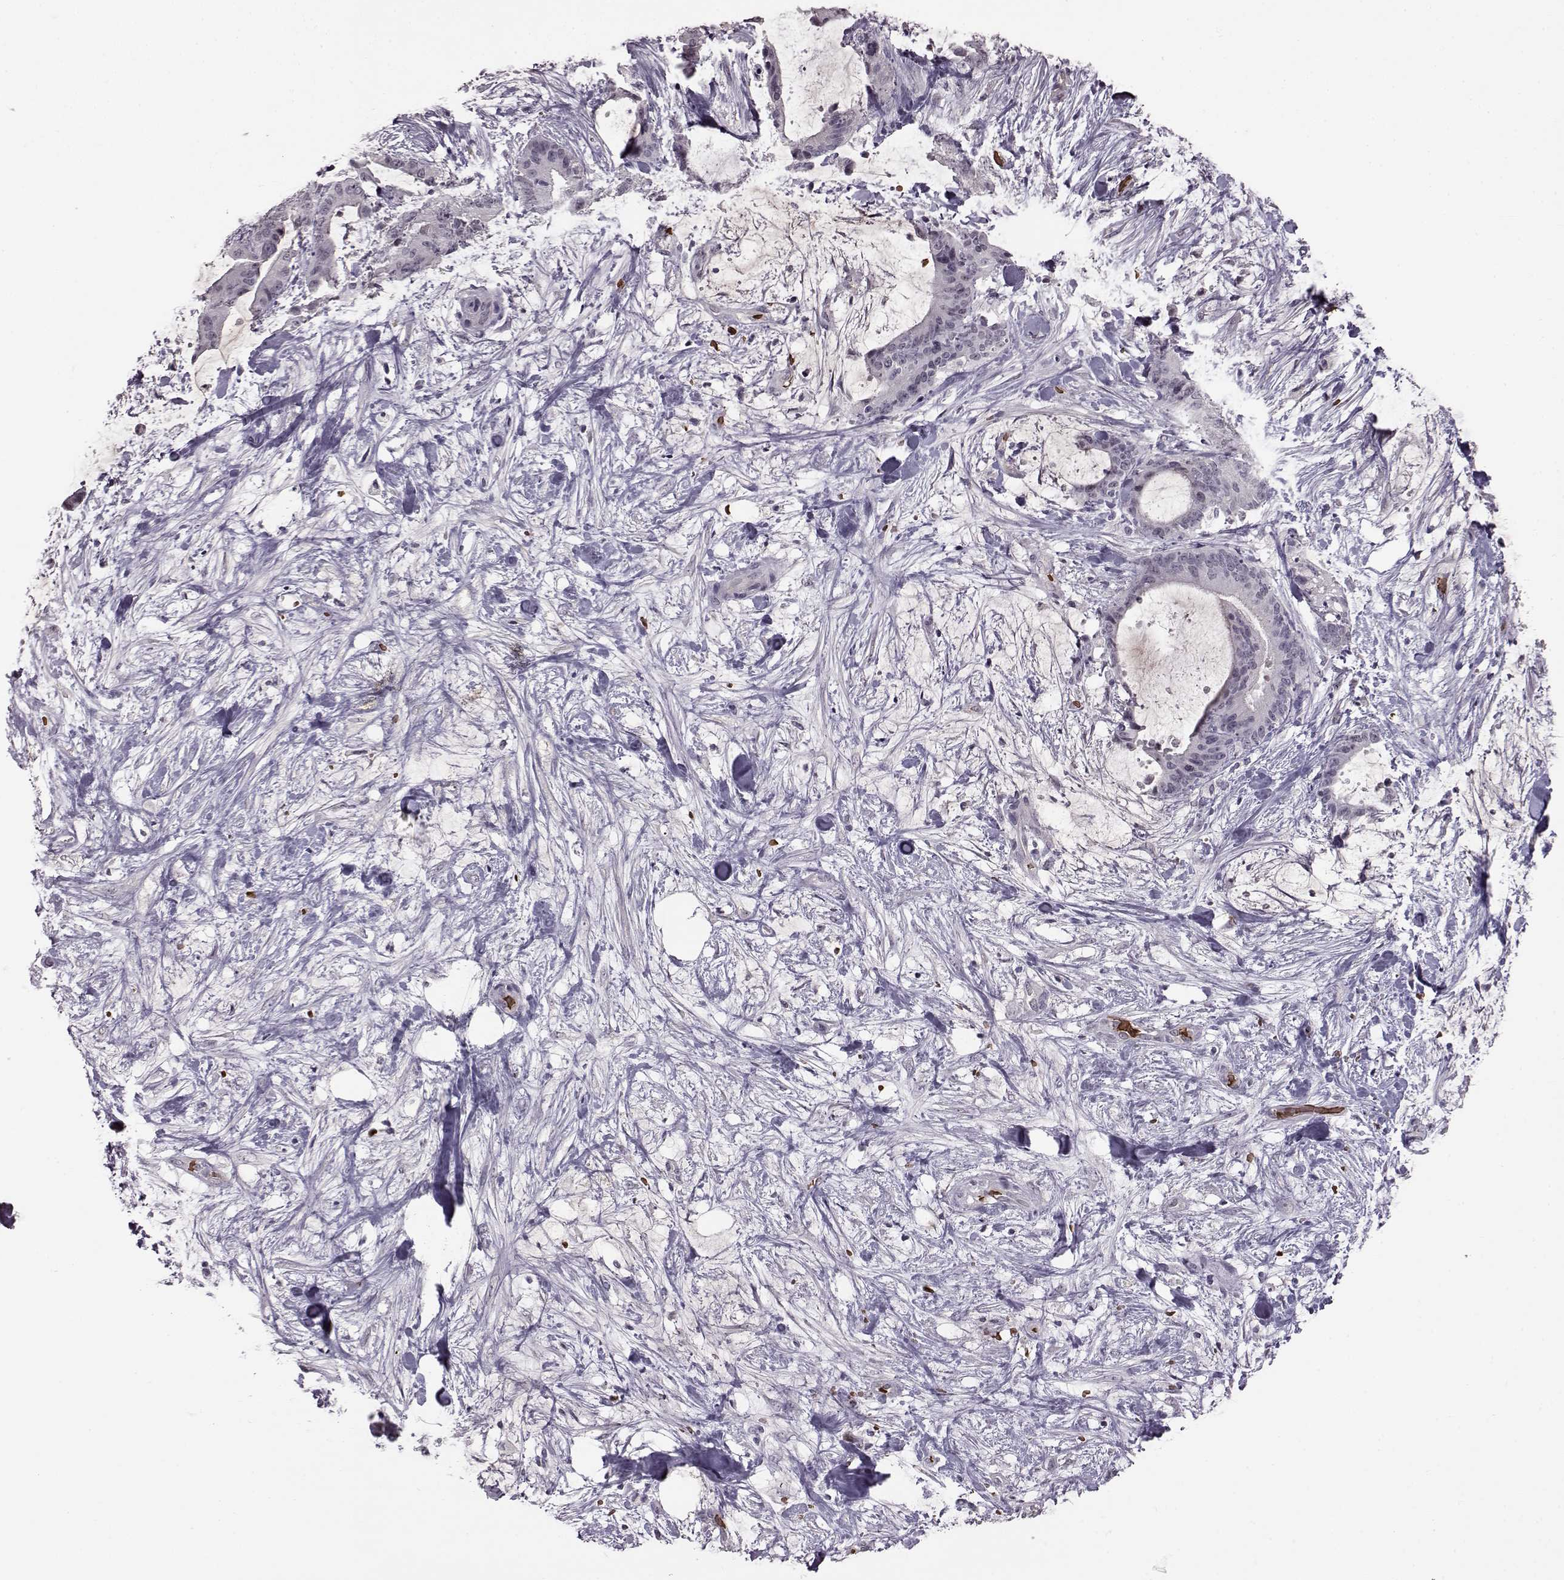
{"staining": {"intensity": "negative", "quantity": "none", "location": "none"}, "tissue": "liver cancer", "cell_type": "Tumor cells", "image_type": "cancer", "snomed": [{"axis": "morphology", "description": "Cholangiocarcinoma"}, {"axis": "topography", "description": "Liver"}], "caption": "IHC histopathology image of human liver cancer (cholangiocarcinoma) stained for a protein (brown), which displays no expression in tumor cells.", "gene": "PROP1", "patient": {"sex": "female", "age": 73}}